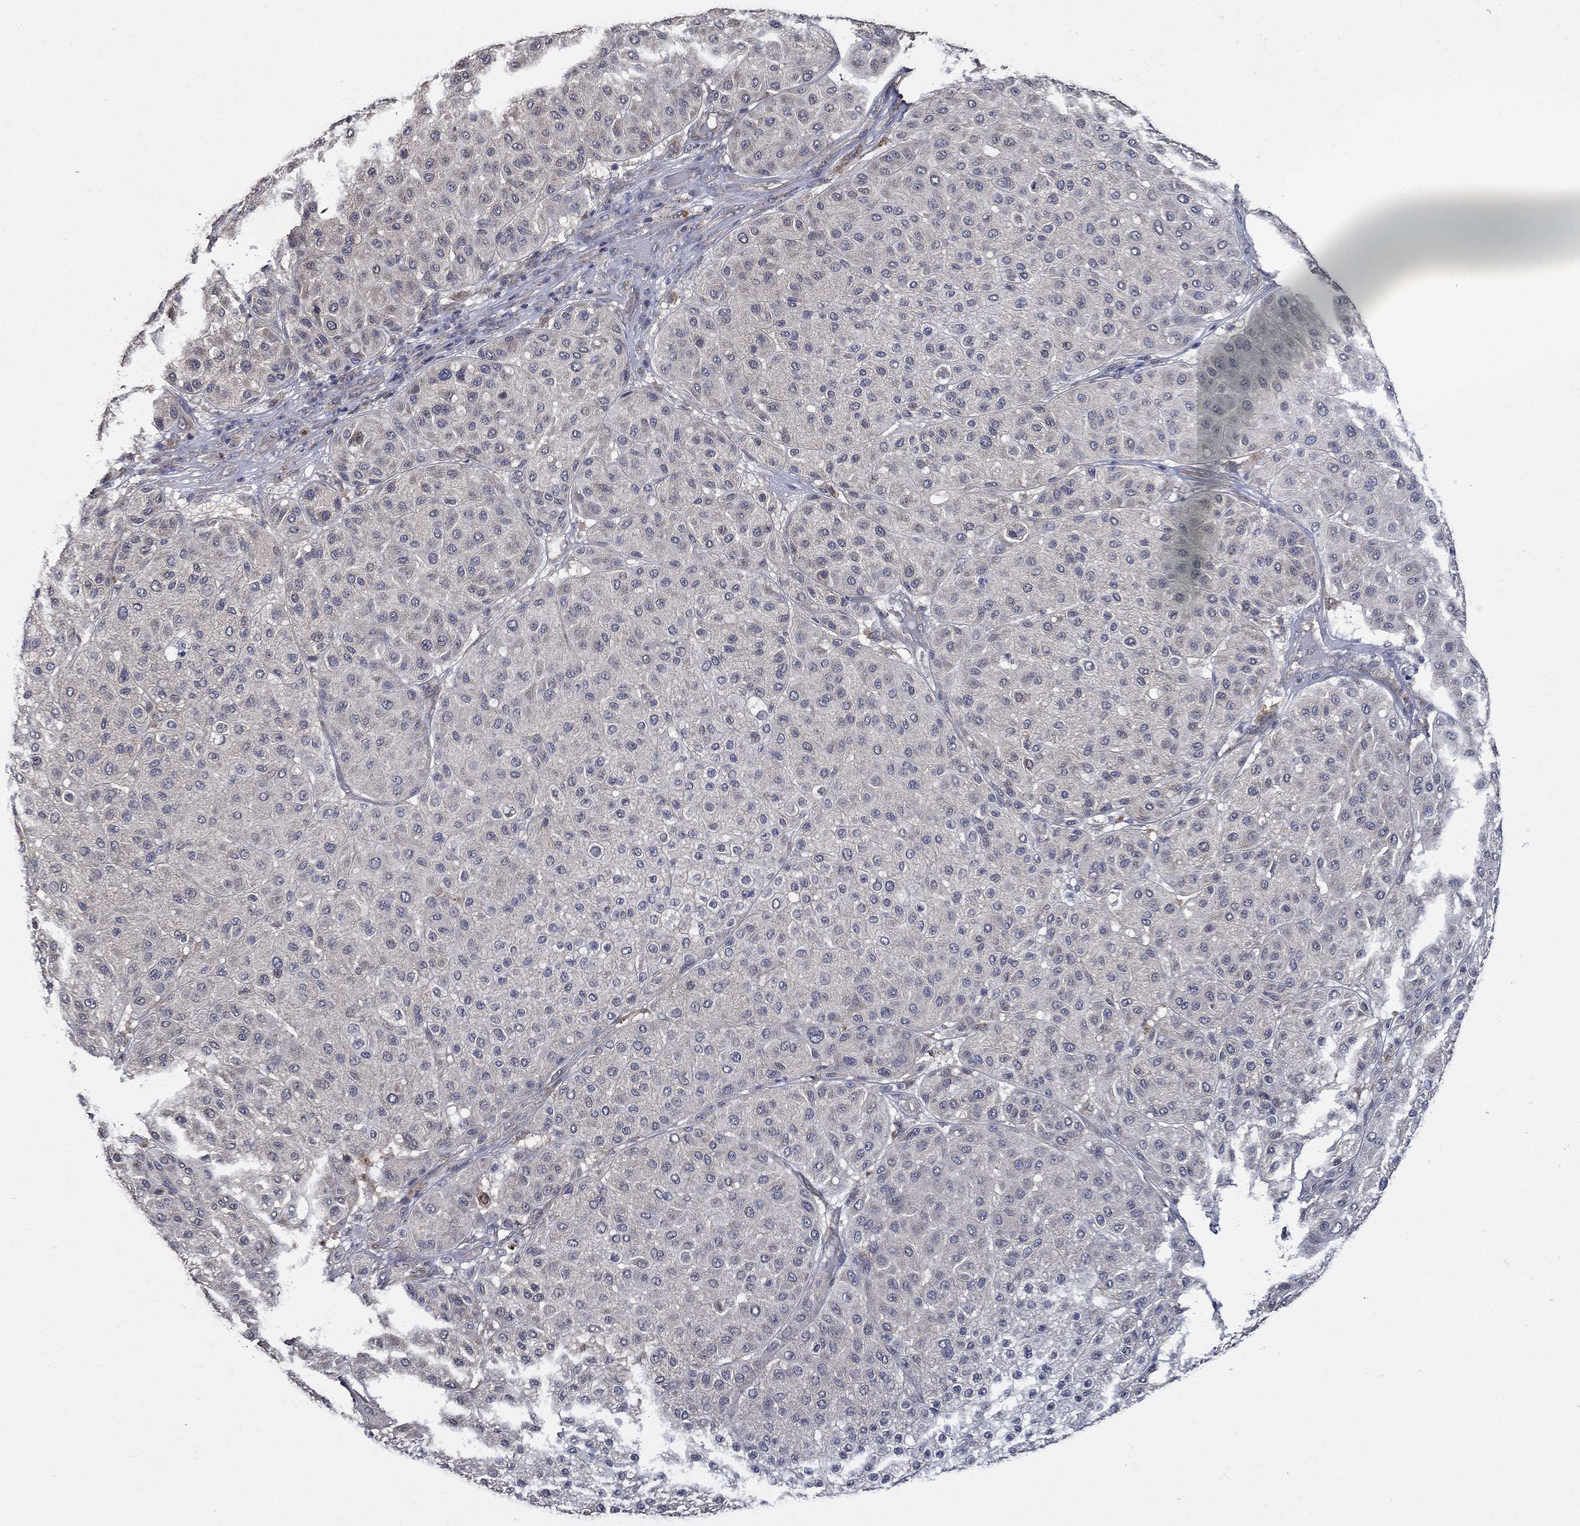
{"staining": {"intensity": "negative", "quantity": "none", "location": "none"}, "tissue": "melanoma", "cell_type": "Tumor cells", "image_type": "cancer", "snomed": [{"axis": "morphology", "description": "Malignant melanoma, Metastatic site"}, {"axis": "topography", "description": "Smooth muscle"}], "caption": "A photomicrograph of malignant melanoma (metastatic site) stained for a protein displays no brown staining in tumor cells.", "gene": "HAP1", "patient": {"sex": "male", "age": 41}}